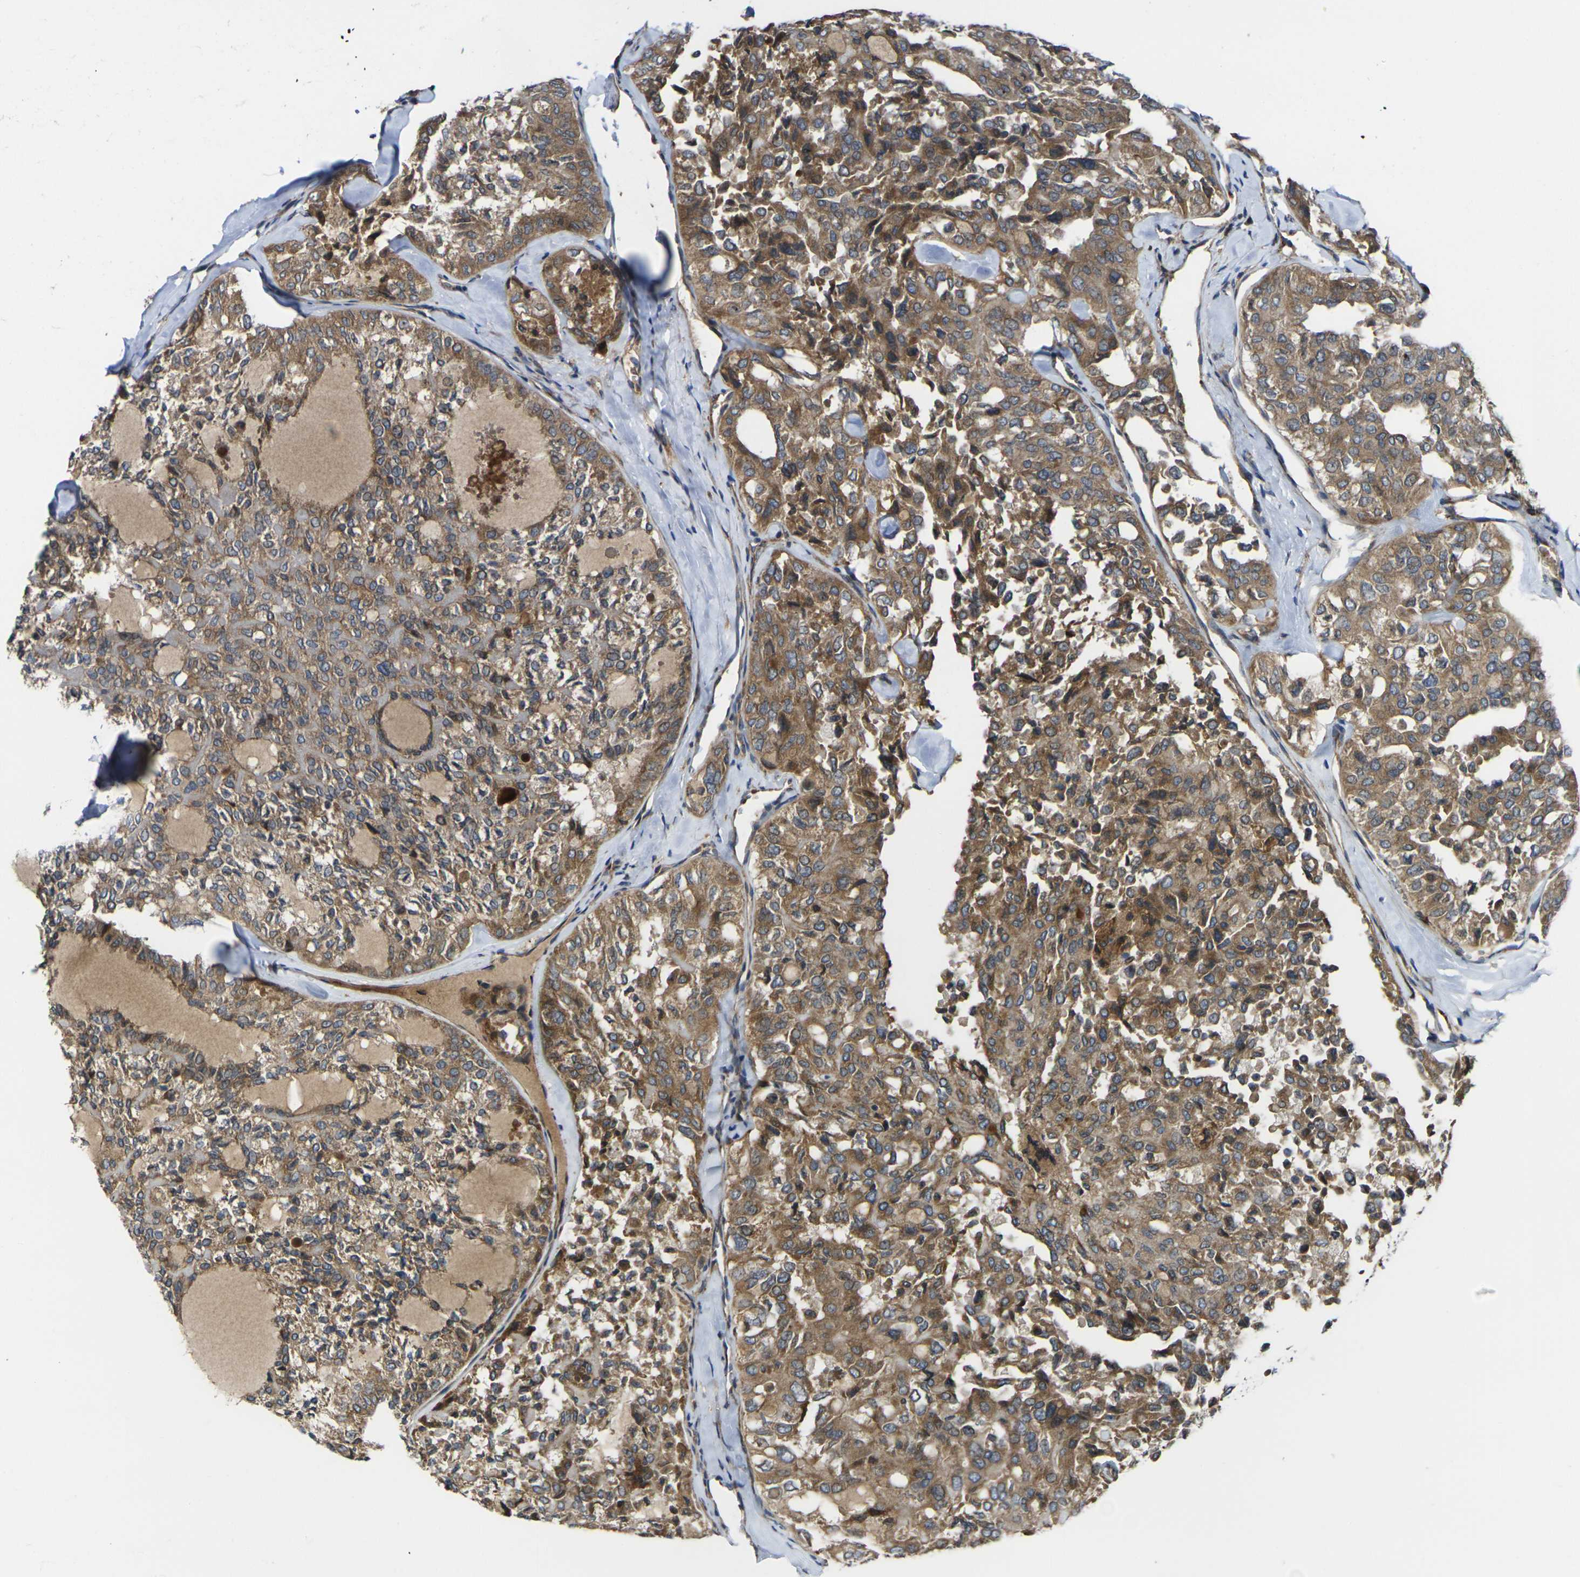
{"staining": {"intensity": "moderate", "quantity": ">75%", "location": "cytoplasmic/membranous"}, "tissue": "thyroid cancer", "cell_type": "Tumor cells", "image_type": "cancer", "snomed": [{"axis": "morphology", "description": "Follicular adenoma carcinoma, NOS"}, {"axis": "topography", "description": "Thyroid gland"}], "caption": "DAB immunohistochemical staining of thyroid cancer (follicular adenoma carcinoma) shows moderate cytoplasmic/membranous protein expression in about >75% of tumor cells.", "gene": "FZD1", "patient": {"sex": "male", "age": 75}}